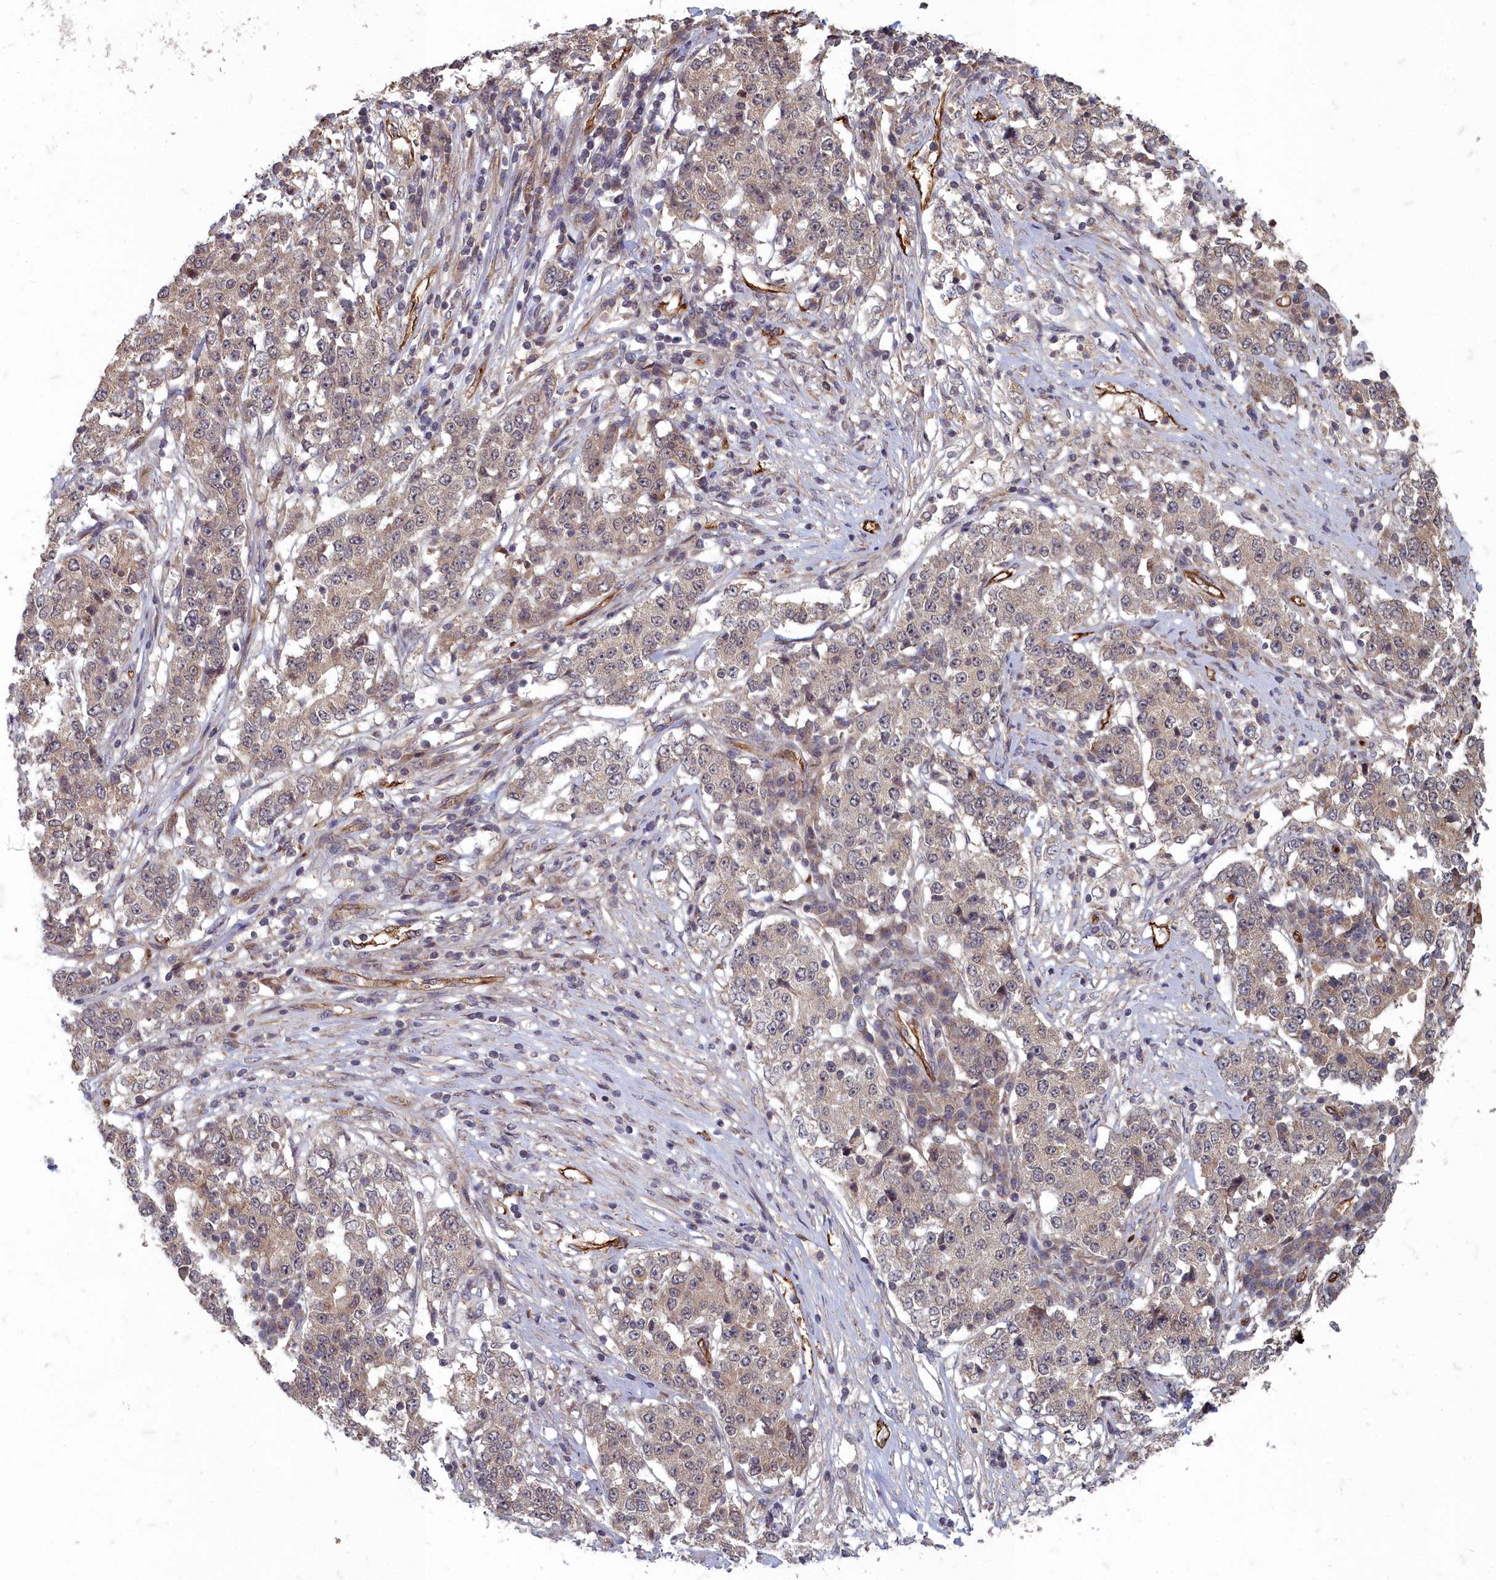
{"staining": {"intensity": "weak", "quantity": ">75%", "location": "cytoplasmic/membranous"}, "tissue": "stomach cancer", "cell_type": "Tumor cells", "image_type": "cancer", "snomed": [{"axis": "morphology", "description": "Adenocarcinoma, NOS"}, {"axis": "topography", "description": "Stomach"}], "caption": "Immunohistochemical staining of stomach adenocarcinoma reveals weak cytoplasmic/membranous protein staining in approximately >75% of tumor cells. (DAB IHC, brown staining for protein, blue staining for nuclei).", "gene": "TSPYL4", "patient": {"sex": "male", "age": 59}}